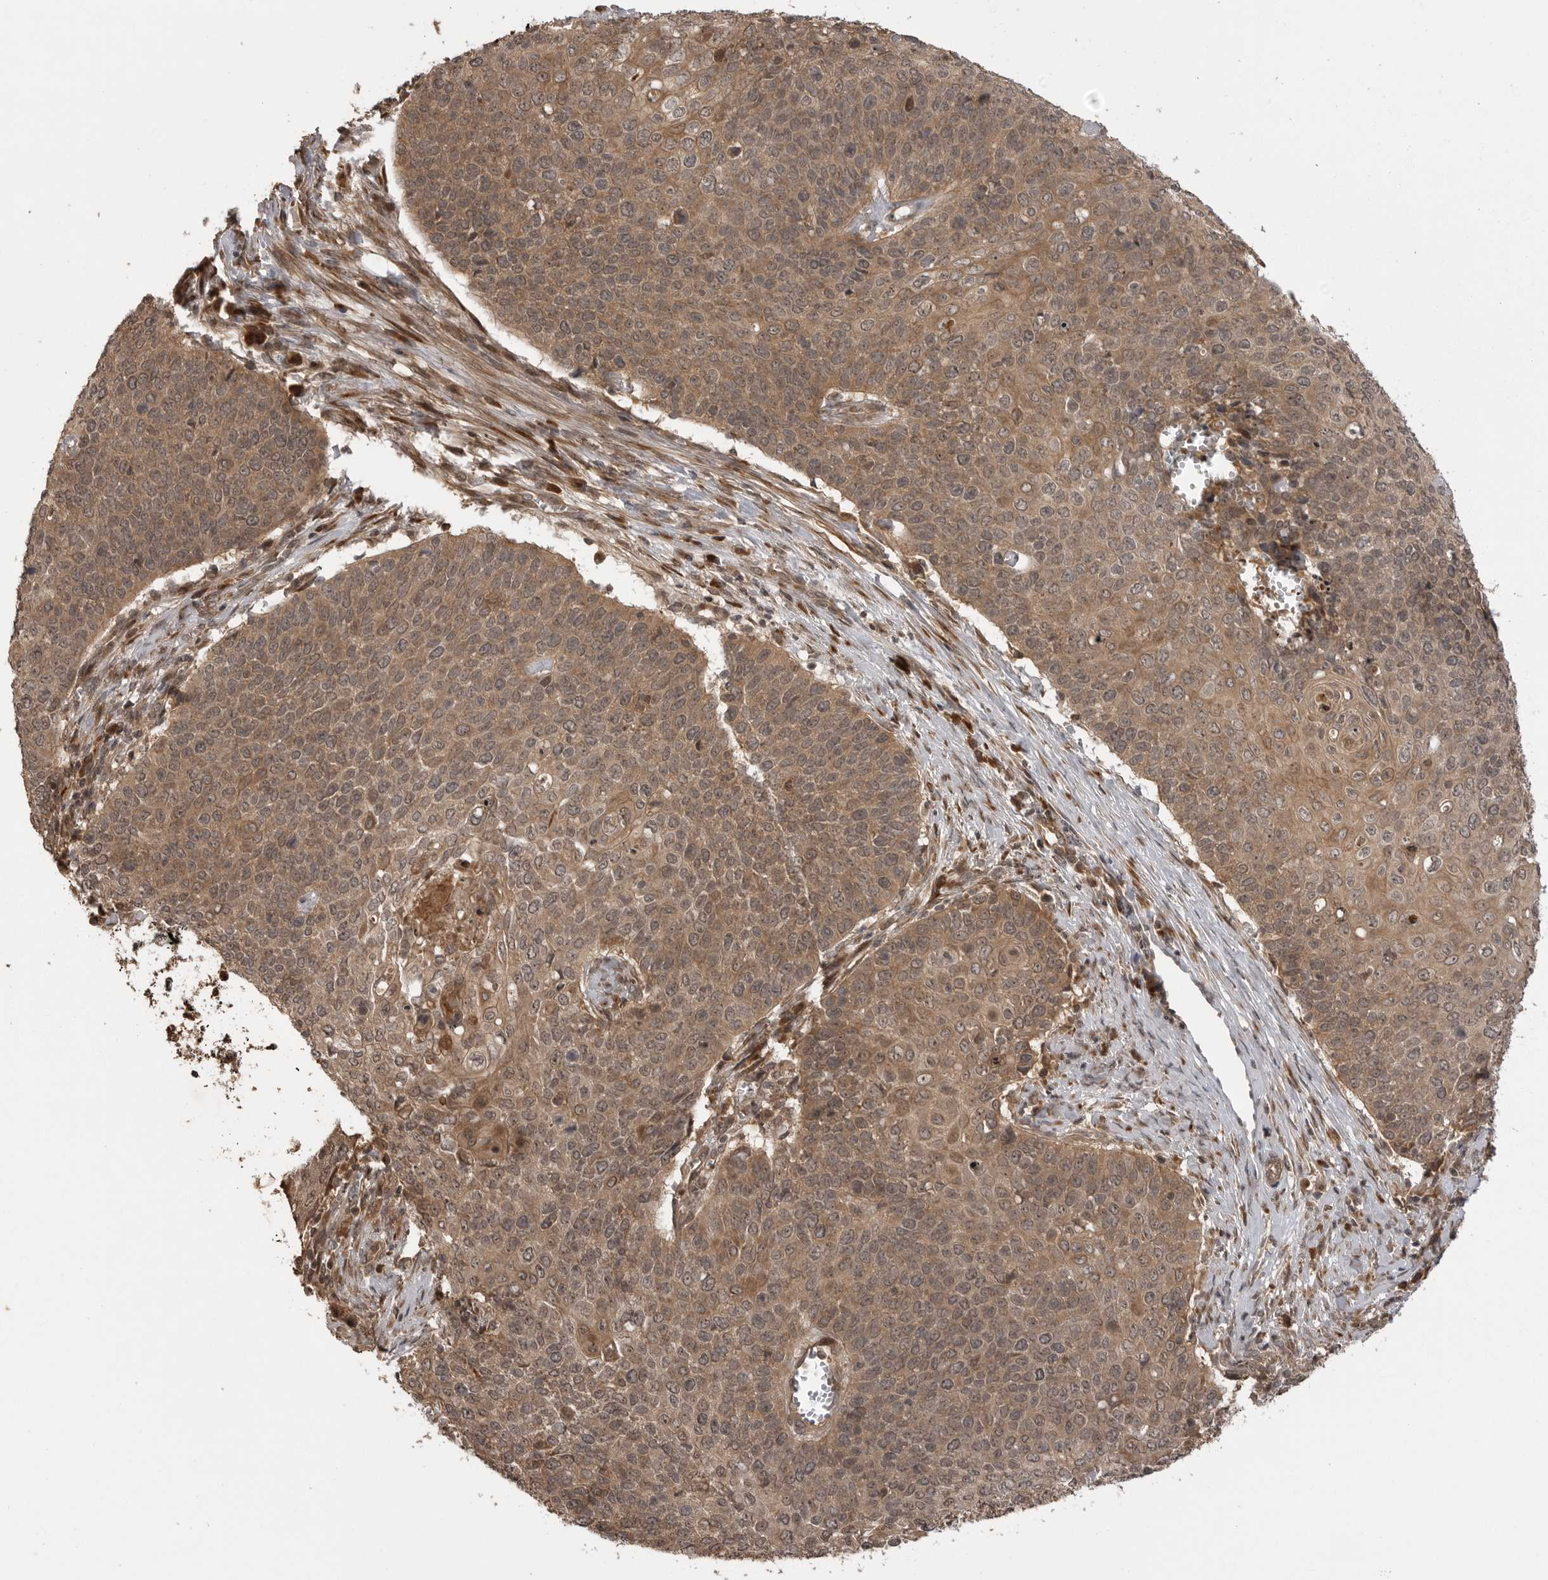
{"staining": {"intensity": "moderate", "quantity": ">75%", "location": "cytoplasmic/membranous"}, "tissue": "cervical cancer", "cell_type": "Tumor cells", "image_type": "cancer", "snomed": [{"axis": "morphology", "description": "Squamous cell carcinoma, NOS"}, {"axis": "topography", "description": "Cervix"}], "caption": "Immunohistochemistry (DAB) staining of human cervical cancer reveals moderate cytoplasmic/membranous protein positivity in about >75% of tumor cells.", "gene": "AKAP7", "patient": {"sex": "female", "age": 39}}